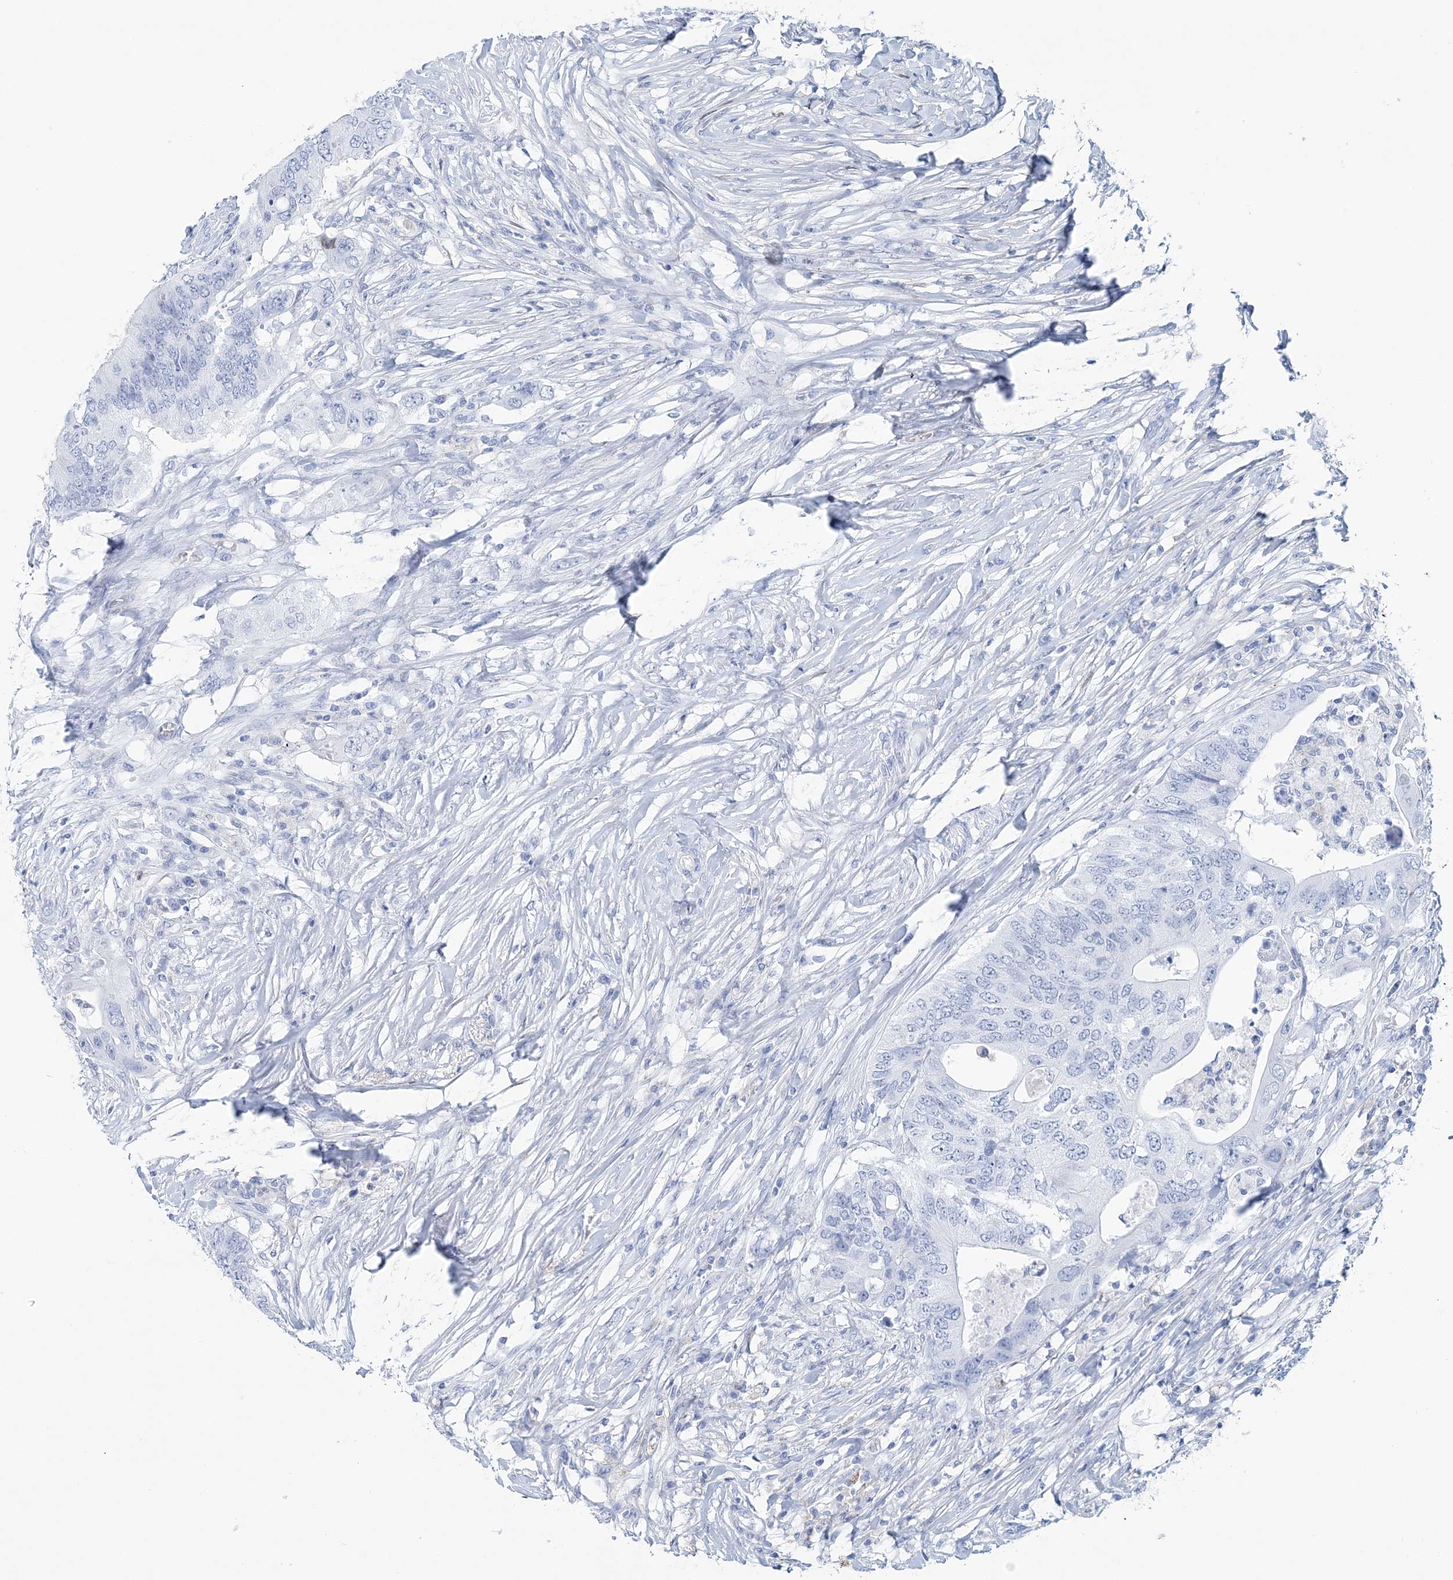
{"staining": {"intensity": "negative", "quantity": "none", "location": "none"}, "tissue": "colorectal cancer", "cell_type": "Tumor cells", "image_type": "cancer", "snomed": [{"axis": "morphology", "description": "Adenocarcinoma, NOS"}, {"axis": "topography", "description": "Colon"}], "caption": "Tumor cells are negative for brown protein staining in colorectal cancer. The staining is performed using DAB brown chromogen with nuclei counter-stained in using hematoxylin.", "gene": "NKX6-1", "patient": {"sex": "male", "age": 71}}